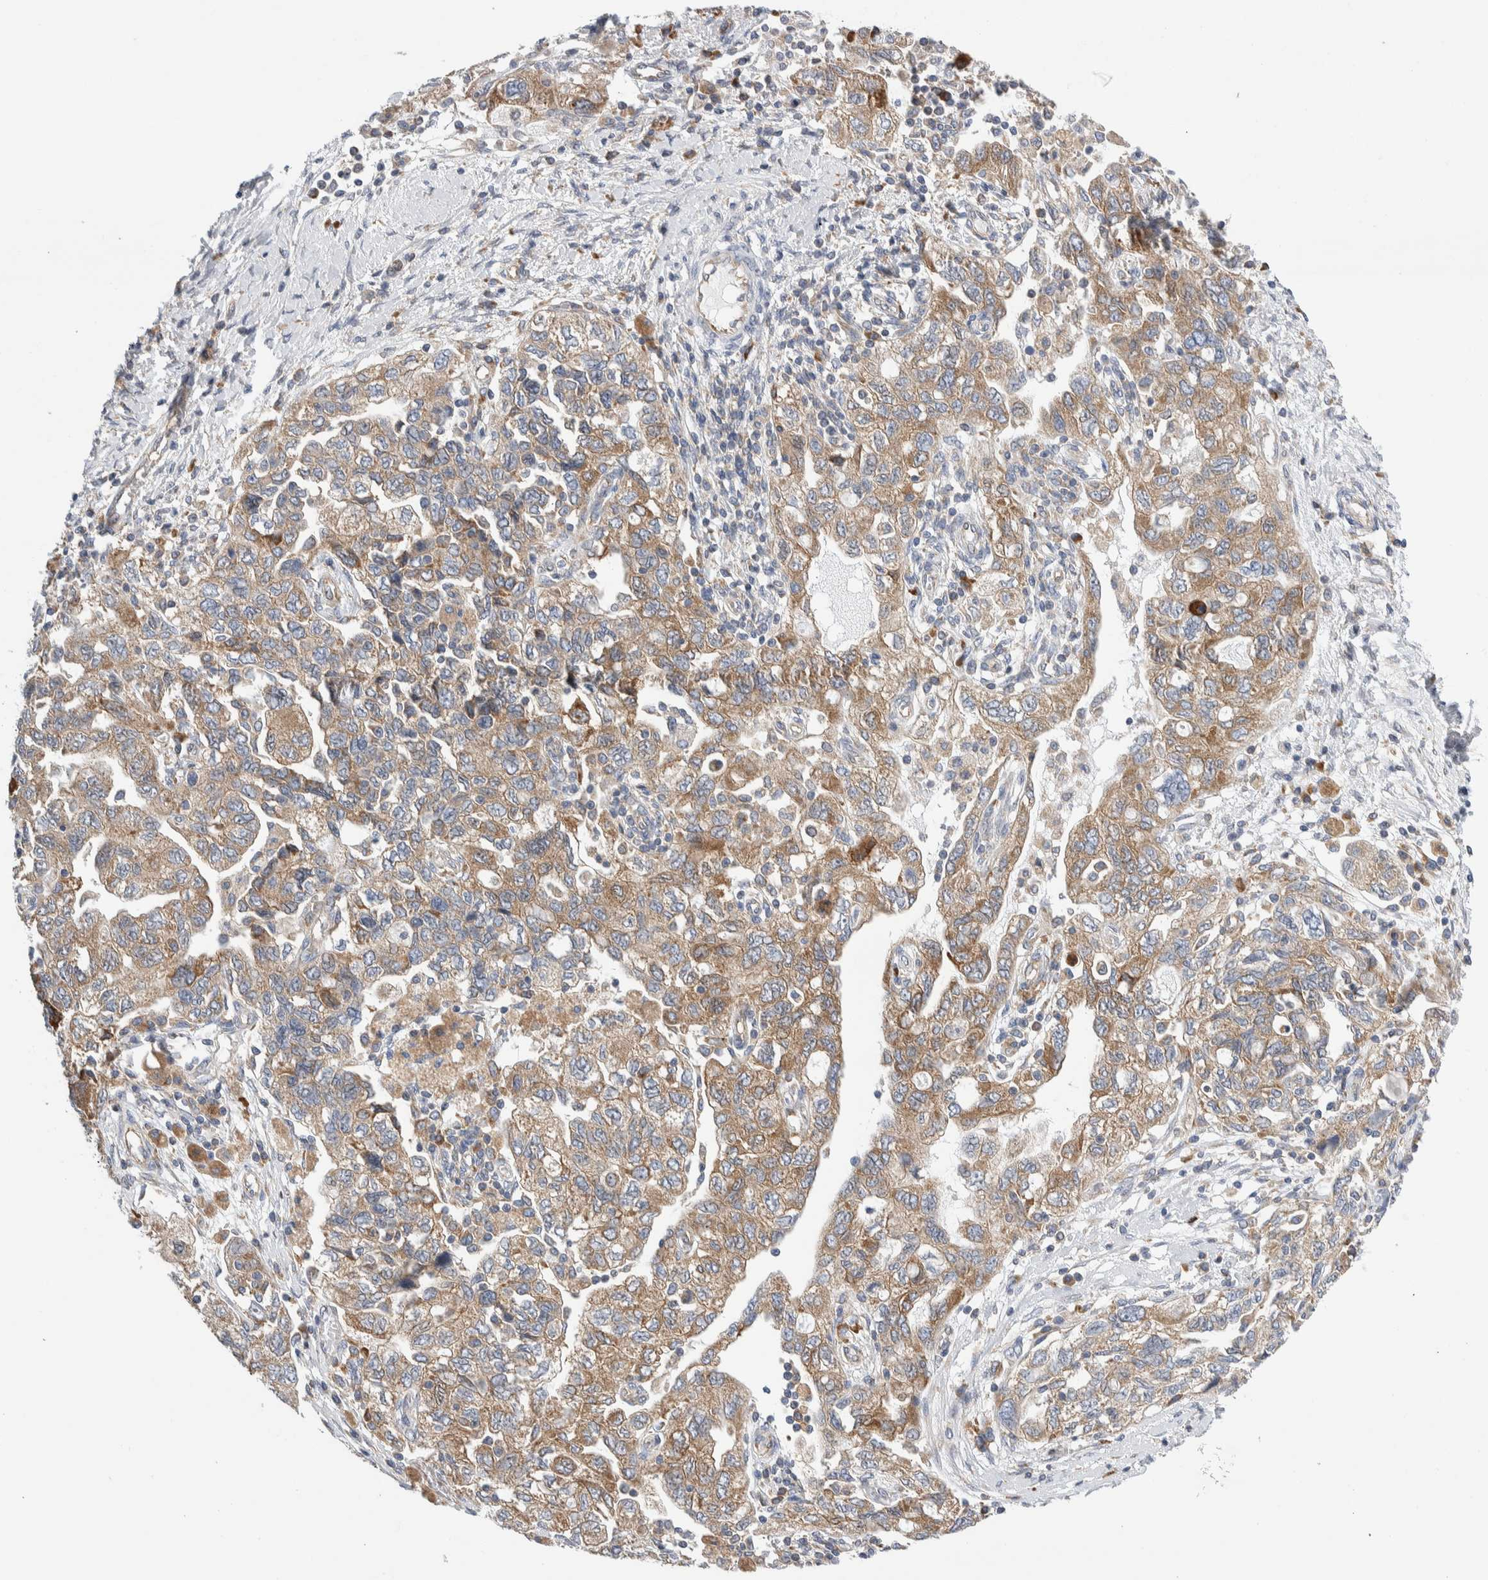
{"staining": {"intensity": "moderate", "quantity": ">75%", "location": "cytoplasmic/membranous"}, "tissue": "ovarian cancer", "cell_type": "Tumor cells", "image_type": "cancer", "snomed": [{"axis": "morphology", "description": "Carcinoma, NOS"}, {"axis": "morphology", "description": "Cystadenocarcinoma, serous, NOS"}, {"axis": "topography", "description": "Ovary"}], "caption": "High-power microscopy captured an immunohistochemistry (IHC) micrograph of ovarian serous cystadenocarcinoma, revealing moderate cytoplasmic/membranous staining in about >75% of tumor cells.", "gene": "RACK1", "patient": {"sex": "female", "age": 69}}